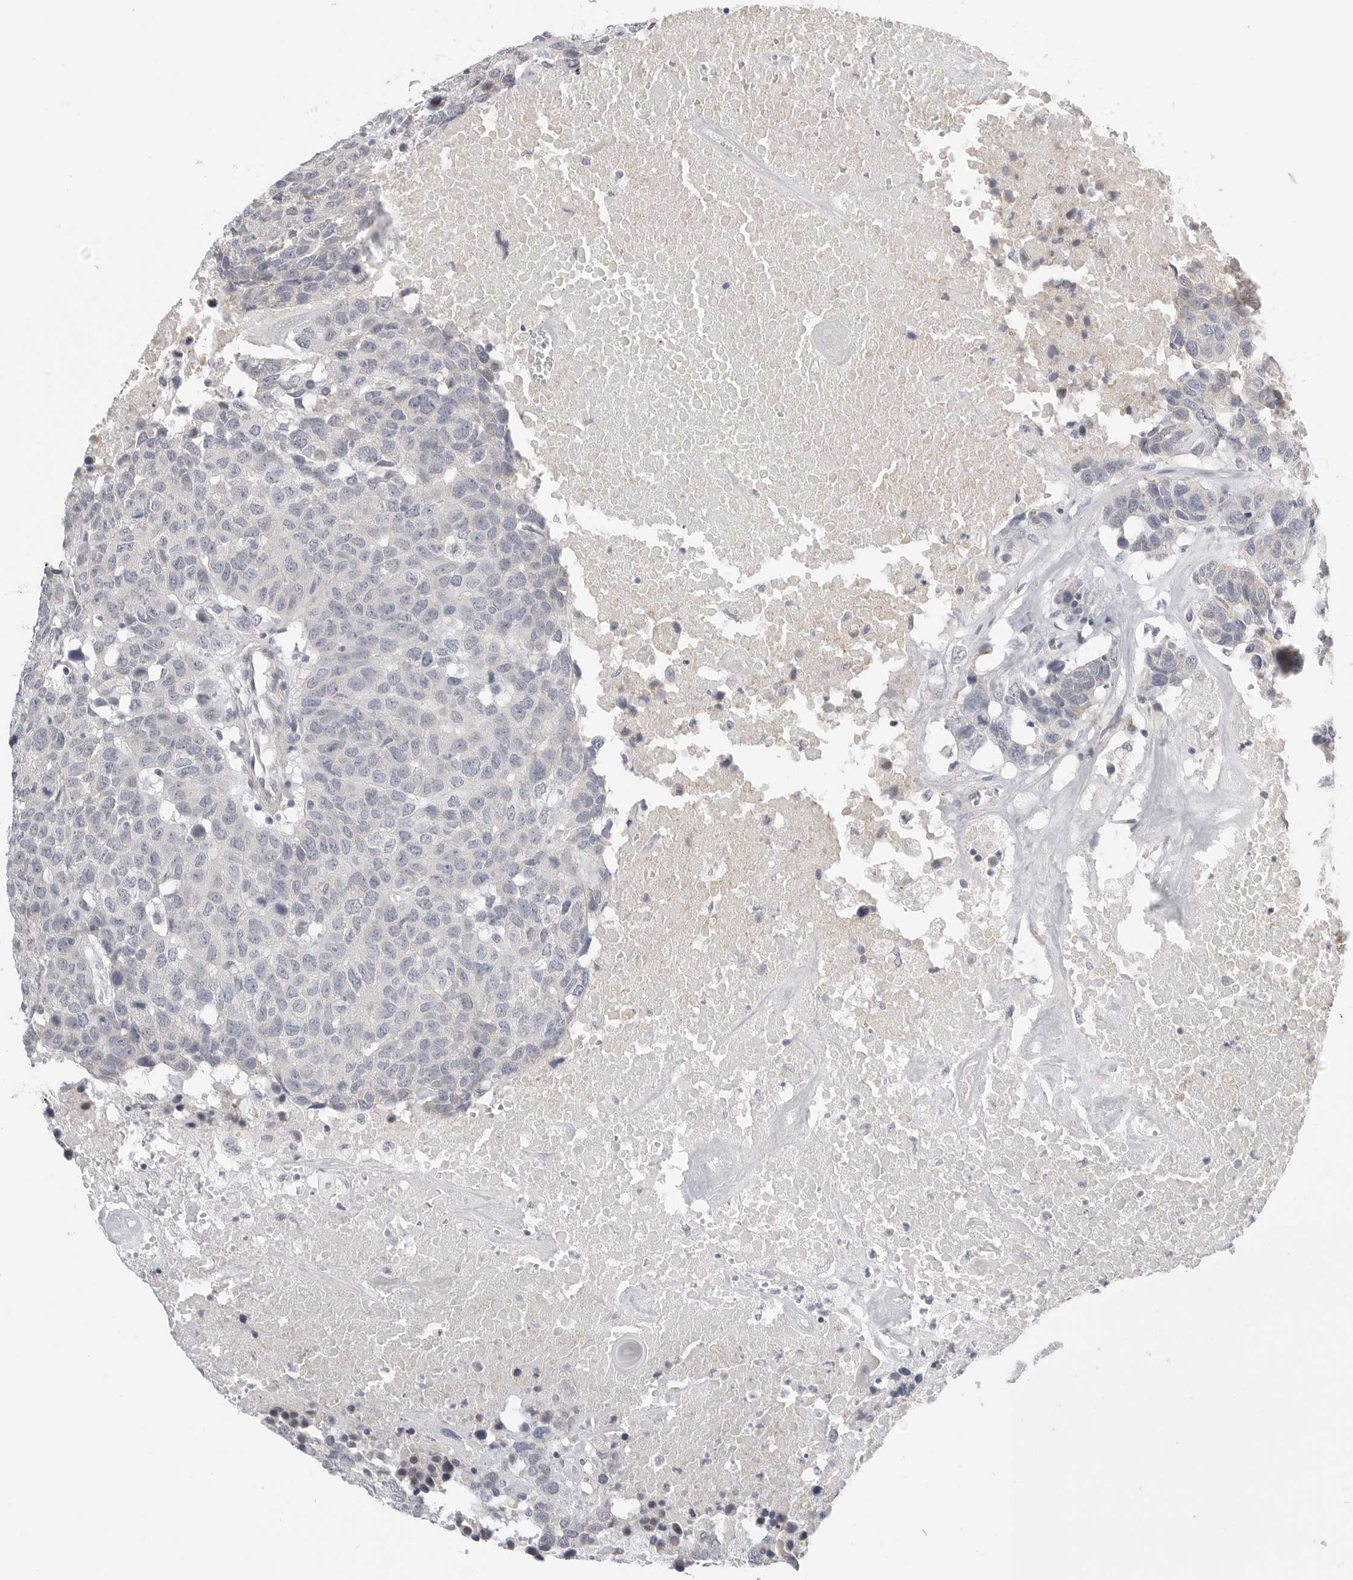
{"staining": {"intensity": "negative", "quantity": "none", "location": "none"}, "tissue": "head and neck cancer", "cell_type": "Tumor cells", "image_type": "cancer", "snomed": [{"axis": "morphology", "description": "Squamous cell carcinoma, NOS"}, {"axis": "topography", "description": "Head-Neck"}], "caption": "A histopathology image of human squamous cell carcinoma (head and neck) is negative for staining in tumor cells.", "gene": "STAB2", "patient": {"sex": "male", "age": 66}}